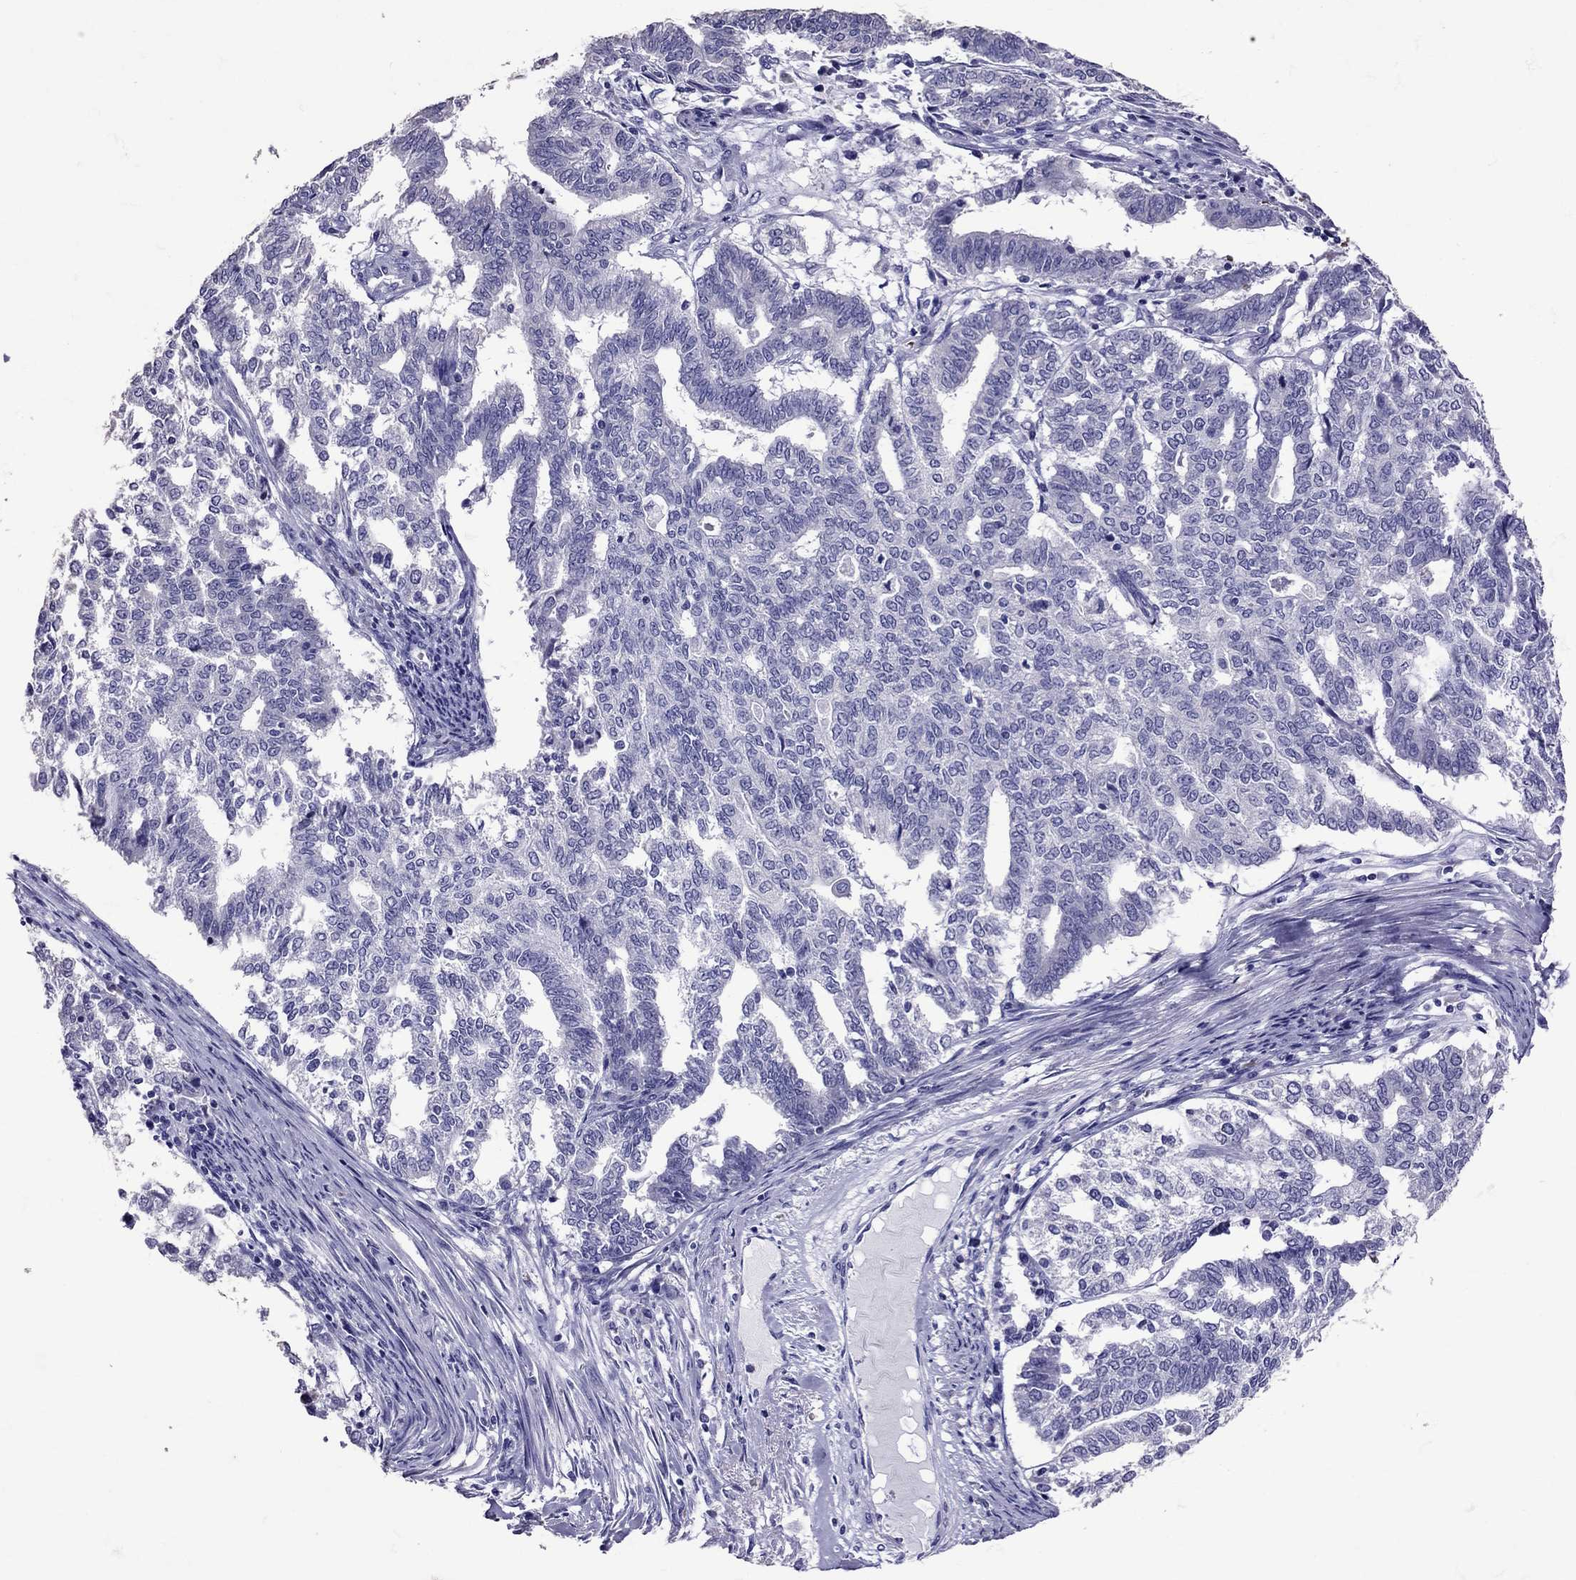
{"staining": {"intensity": "negative", "quantity": "none", "location": "none"}, "tissue": "endometrial cancer", "cell_type": "Tumor cells", "image_type": "cancer", "snomed": [{"axis": "morphology", "description": "Adenocarcinoma, NOS"}, {"axis": "topography", "description": "Endometrium"}], "caption": "DAB (3,3'-diaminobenzidine) immunohistochemical staining of adenocarcinoma (endometrial) displays no significant expression in tumor cells.", "gene": "TBR1", "patient": {"sex": "female", "age": 79}}